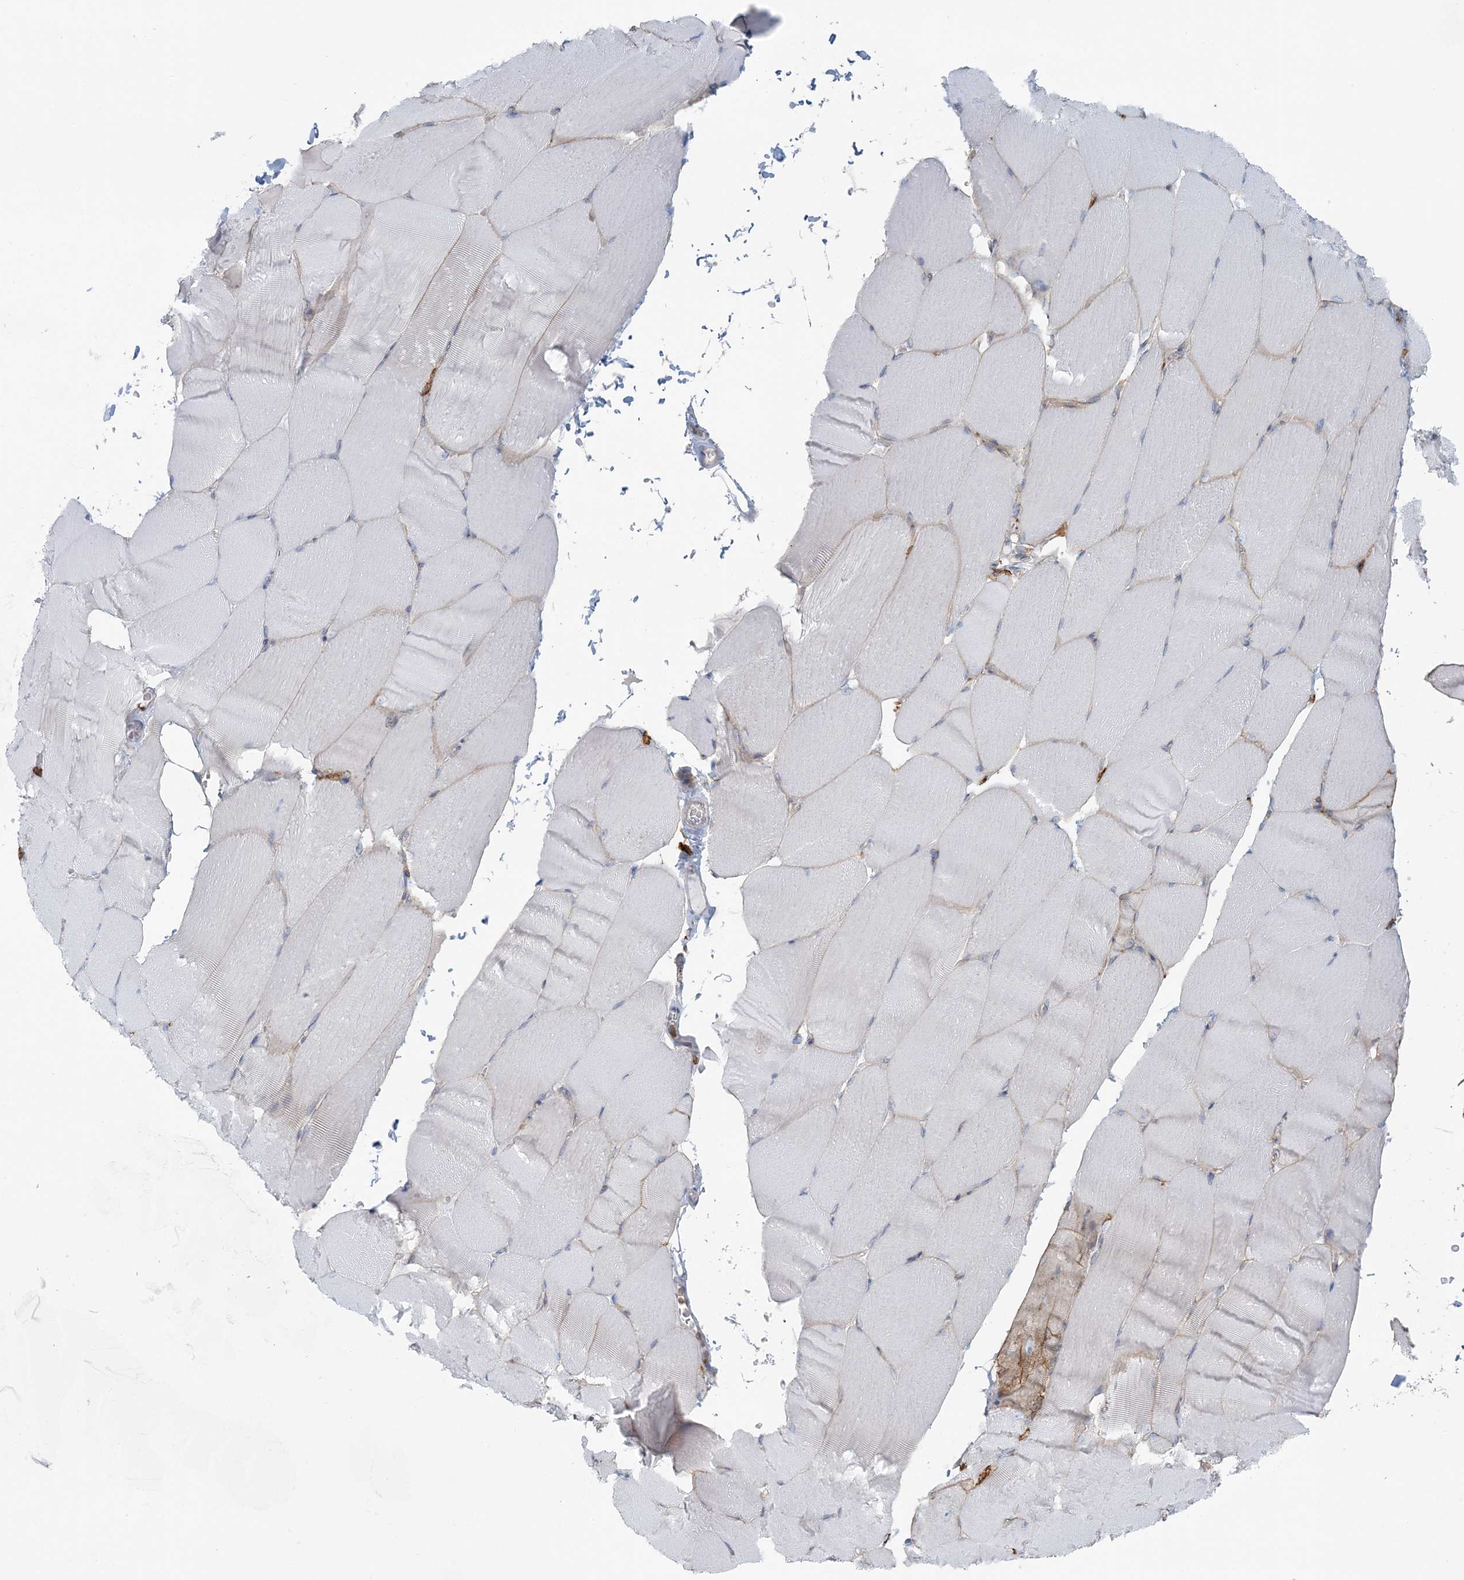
{"staining": {"intensity": "negative", "quantity": "none", "location": "none"}, "tissue": "skeletal muscle", "cell_type": "Myocytes", "image_type": "normal", "snomed": [{"axis": "morphology", "description": "Normal tissue, NOS"}, {"axis": "topography", "description": "Skeletal muscle"}, {"axis": "topography", "description": "Parathyroid gland"}], "caption": "IHC of unremarkable human skeletal muscle exhibits no staining in myocytes.", "gene": "SNX2", "patient": {"sex": "female", "age": 37}}